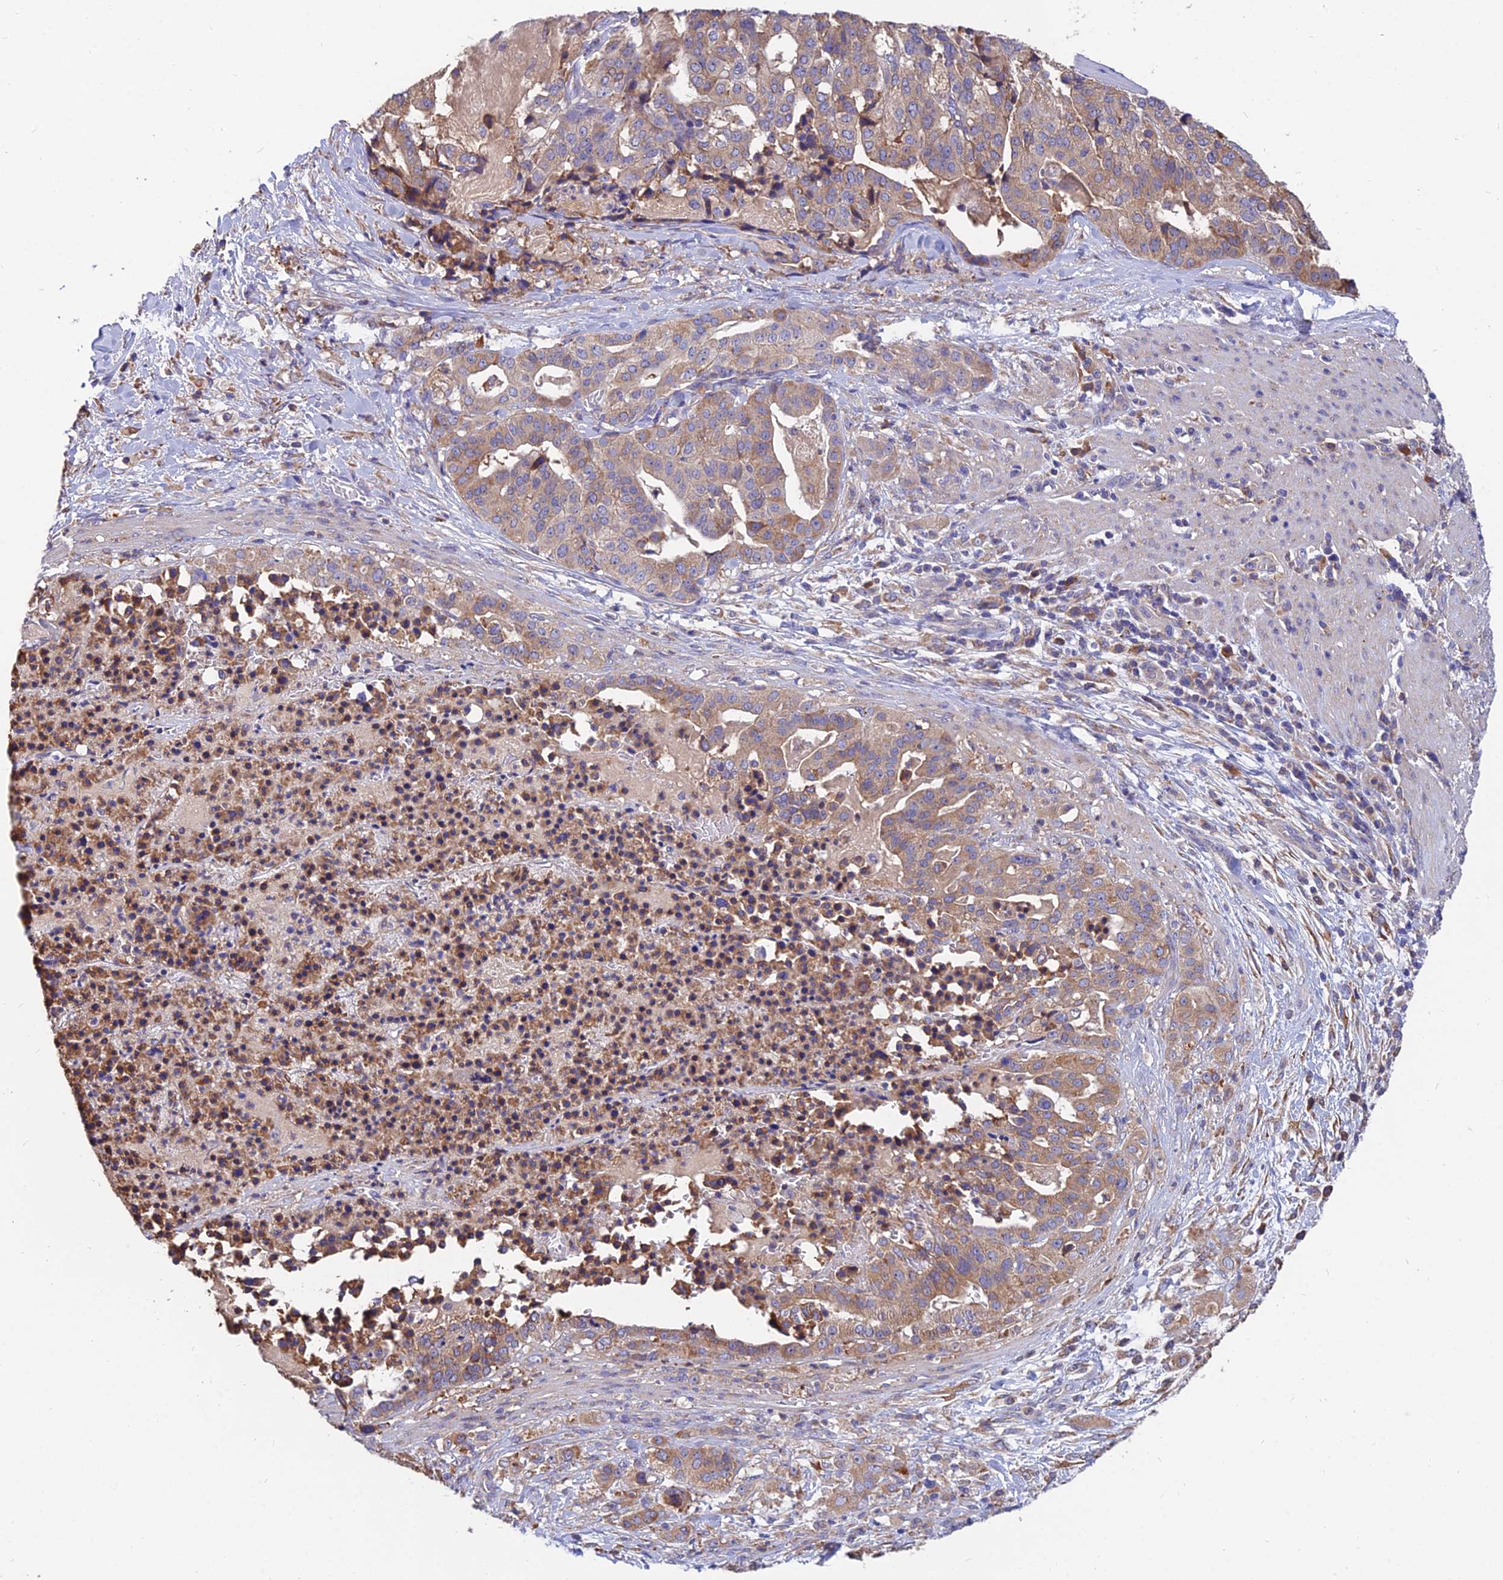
{"staining": {"intensity": "moderate", "quantity": ">75%", "location": "cytoplasmic/membranous"}, "tissue": "stomach cancer", "cell_type": "Tumor cells", "image_type": "cancer", "snomed": [{"axis": "morphology", "description": "Adenocarcinoma, NOS"}, {"axis": "topography", "description": "Stomach"}], "caption": "Stomach cancer (adenocarcinoma) stained with a protein marker shows moderate staining in tumor cells.", "gene": "UMAD1", "patient": {"sex": "male", "age": 48}}